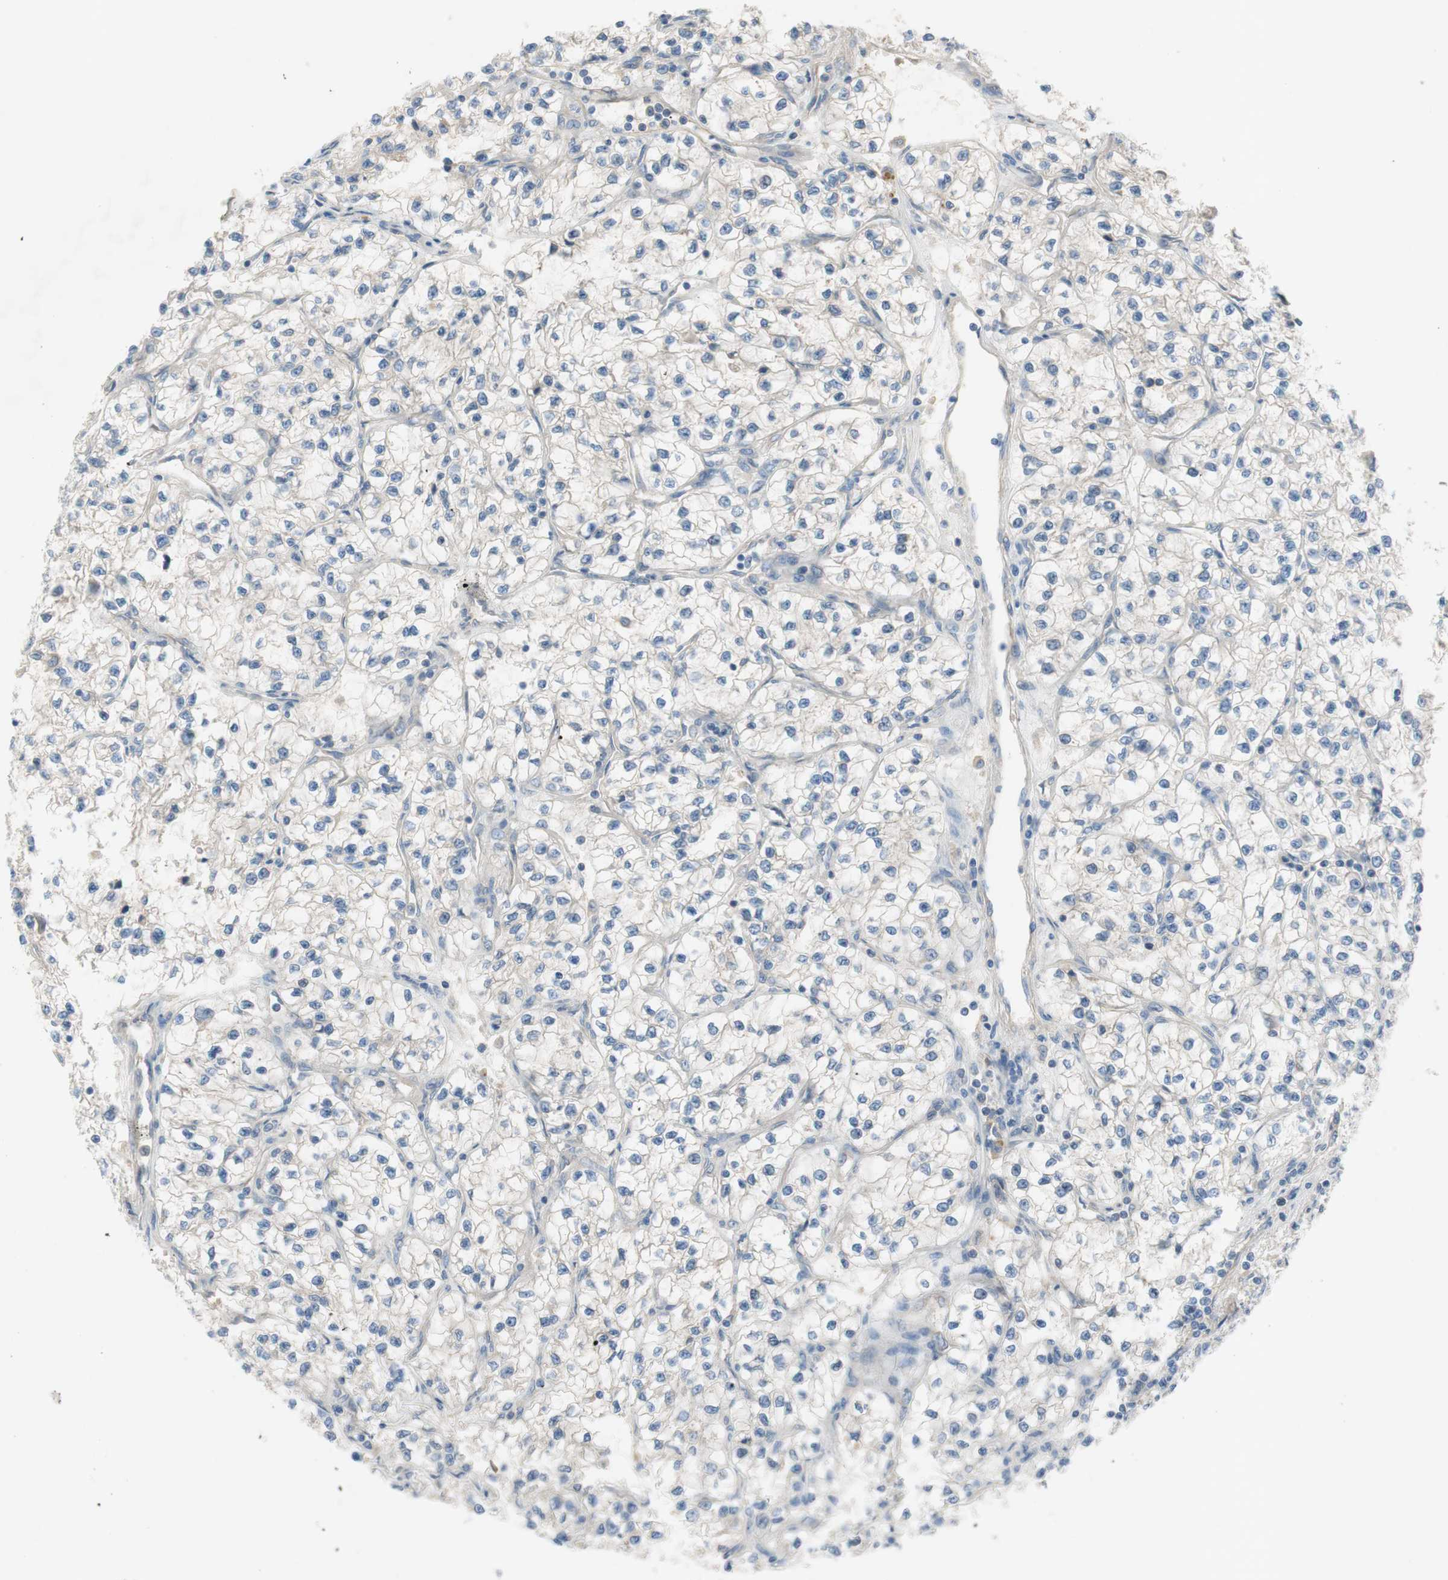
{"staining": {"intensity": "negative", "quantity": "none", "location": "none"}, "tissue": "renal cancer", "cell_type": "Tumor cells", "image_type": "cancer", "snomed": [{"axis": "morphology", "description": "Adenocarcinoma, NOS"}, {"axis": "topography", "description": "Kidney"}], "caption": "DAB immunohistochemical staining of human renal adenocarcinoma exhibits no significant expression in tumor cells.", "gene": "FDFT1", "patient": {"sex": "female", "age": 57}}